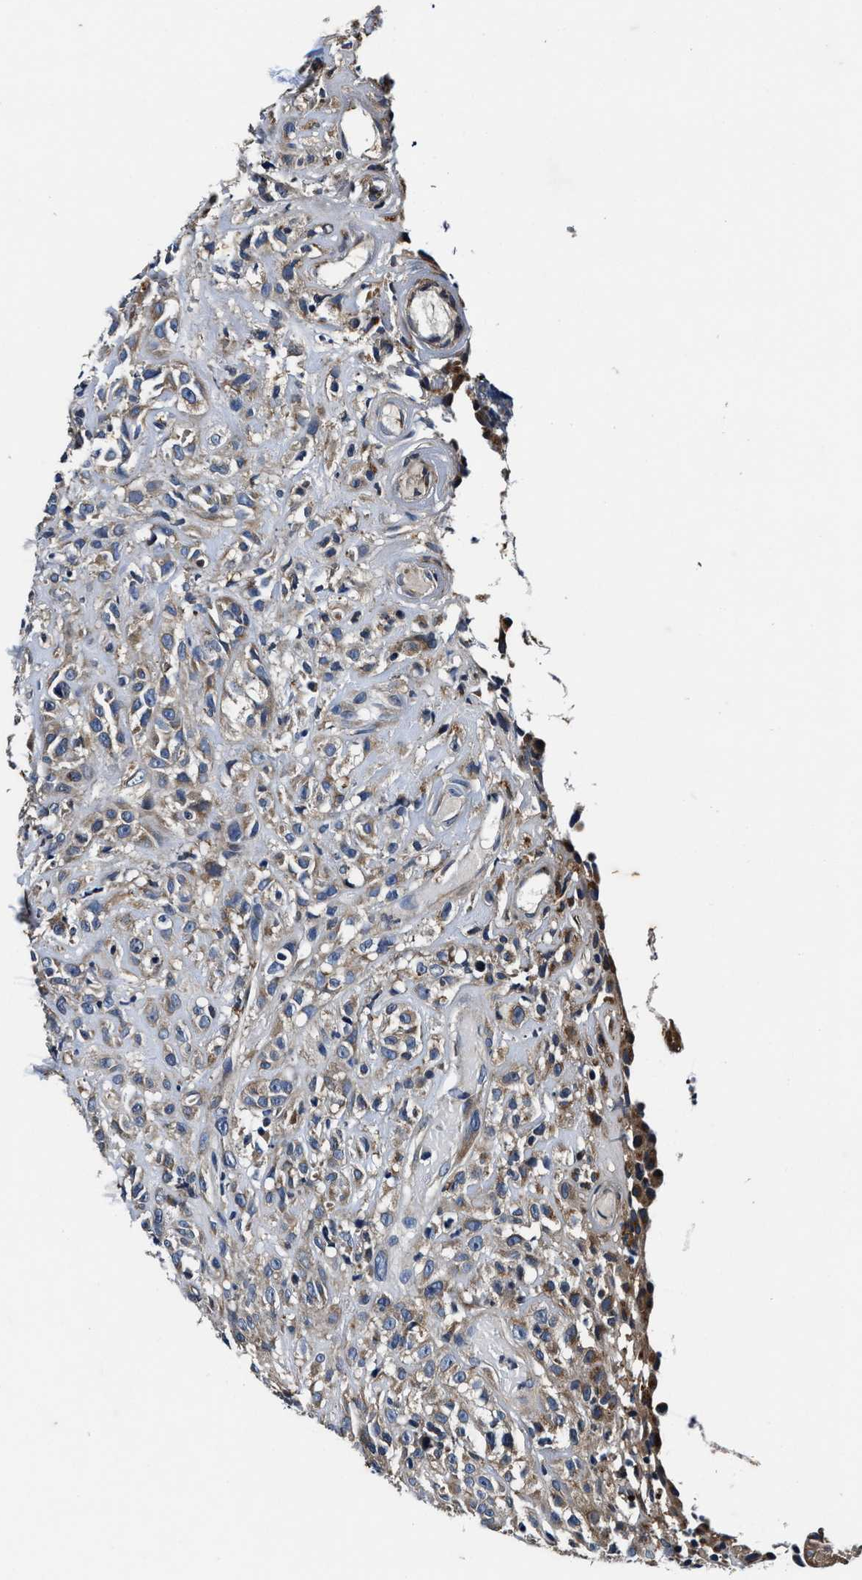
{"staining": {"intensity": "moderate", "quantity": ">75%", "location": "cytoplasmic/membranous"}, "tissue": "head and neck cancer", "cell_type": "Tumor cells", "image_type": "cancer", "snomed": [{"axis": "morphology", "description": "Normal tissue, NOS"}, {"axis": "morphology", "description": "Squamous cell carcinoma, NOS"}, {"axis": "topography", "description": "Cartilage tissue"}, {"axis": "topography", "description": "Head-Neck"}], "caption": "The micrograph reveals a brown stain indicating the presence of a protein in the cytoplasmic/membranous of tumor cells in head and neck squamous cell carcinoma.", "gene": "PI4KB", "patient": {"sex": "male", "age": 62}}